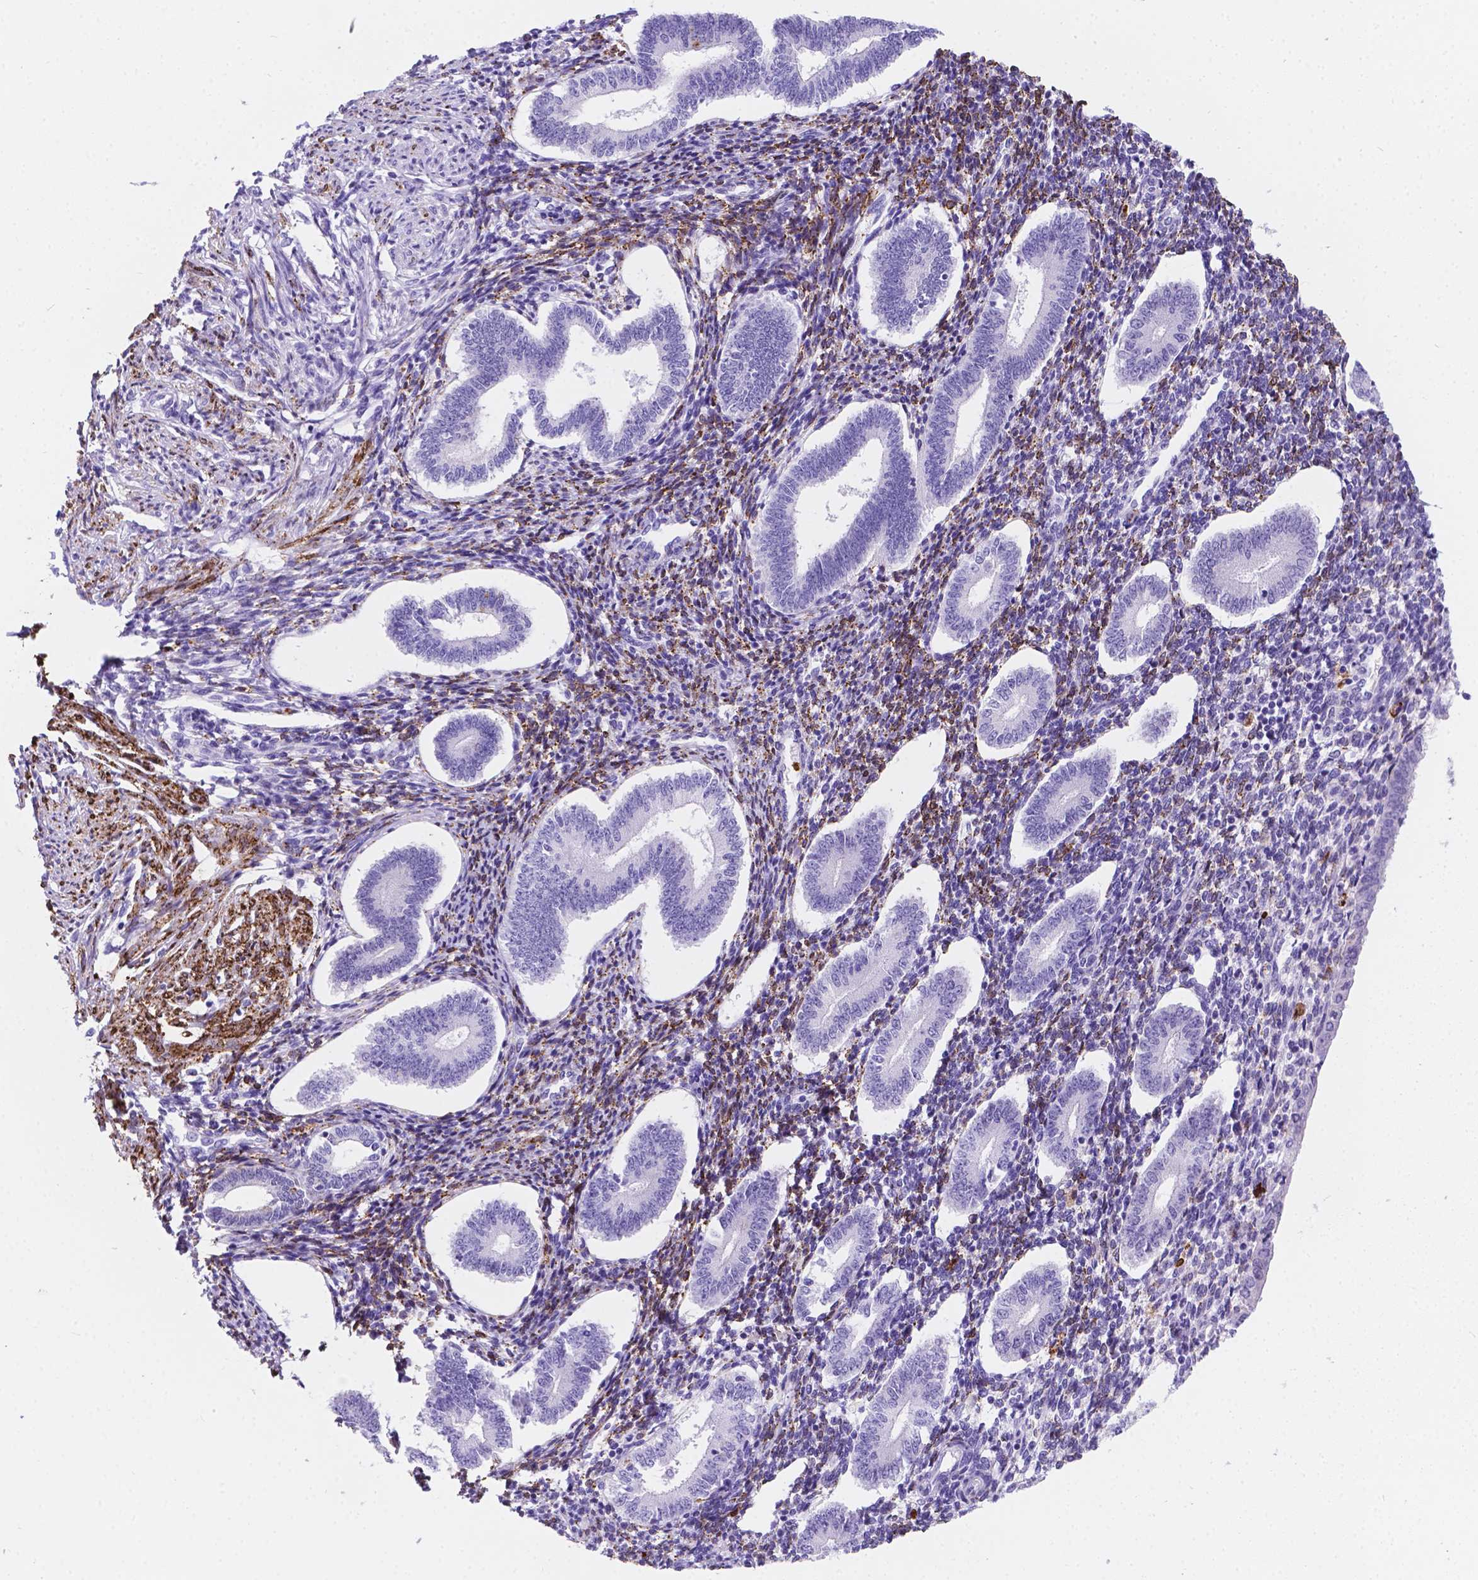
{"staining": {"intensity": "moderate", "quantity": "<25%", "location": "cytoplasmic/membranous"}, "tissue": "endometrium", "cell_type": "Cells in endometrial stroma", "image_type": "normal", "snomed": [{"axis": "morphology", "description": "Normal tissue, NOS"}, {"axis": "topography", "description": "Endometrium"}], "caption": "Moderate cytoplasmic/membranous positivity for a protein is seen in approximately <25% of cells in endometrial stroma of benign endometrium using immunohistochemistry.", "gene": "MACF1", "patient": {"sex": "female", "age": 40}}